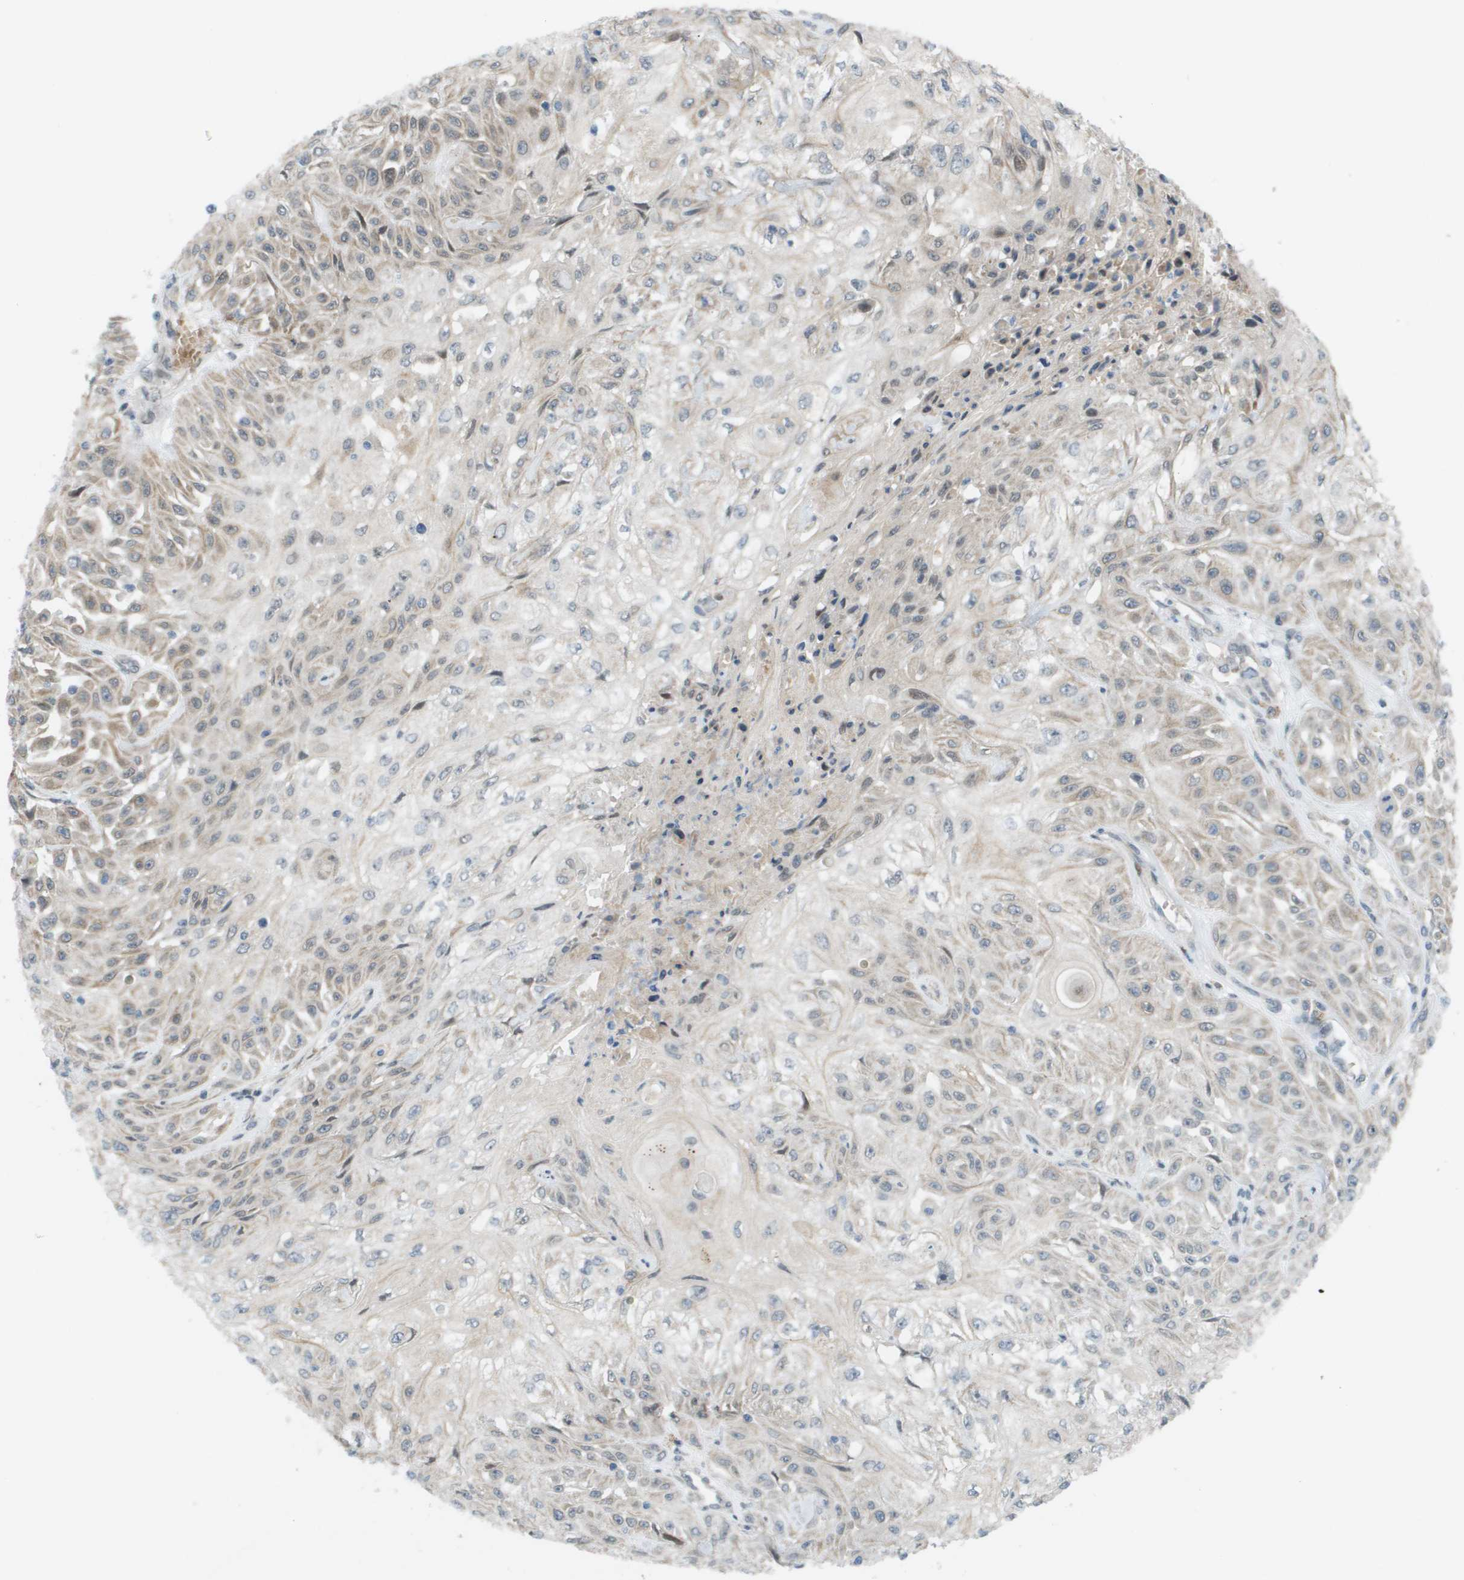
{"staining": {"intensity": "weak", "quantity": ">75%", "location": "cytoplasmic/membranous,nuclear"}, "tissue": "skin cancer", "cell_type": "Tumor cells", "image_type": "cancer", "snomed": [{"axis": "morphology", "description": "Squamous cell carcinoma, NOS"}, {"axis": "morphology", "description": "Squamous cell carcinoma, metastatic, NOS"}, {"axis": "topography", "description": "Skin"}, {"axis": "topography", "description": "Lymph node"}], "caption": "Immunohistochemical staining of skin cancer exhibits low levels of weak cytoplasmic/membranous and nuclear protein positivity in about >75% of tumor cells. (DAB (3,3'-diaminobenzidine) IHC with brightfield microscopy, high magnification).", "gene": "CACNB4", "patient": {"sex": "male", "age": 75}}